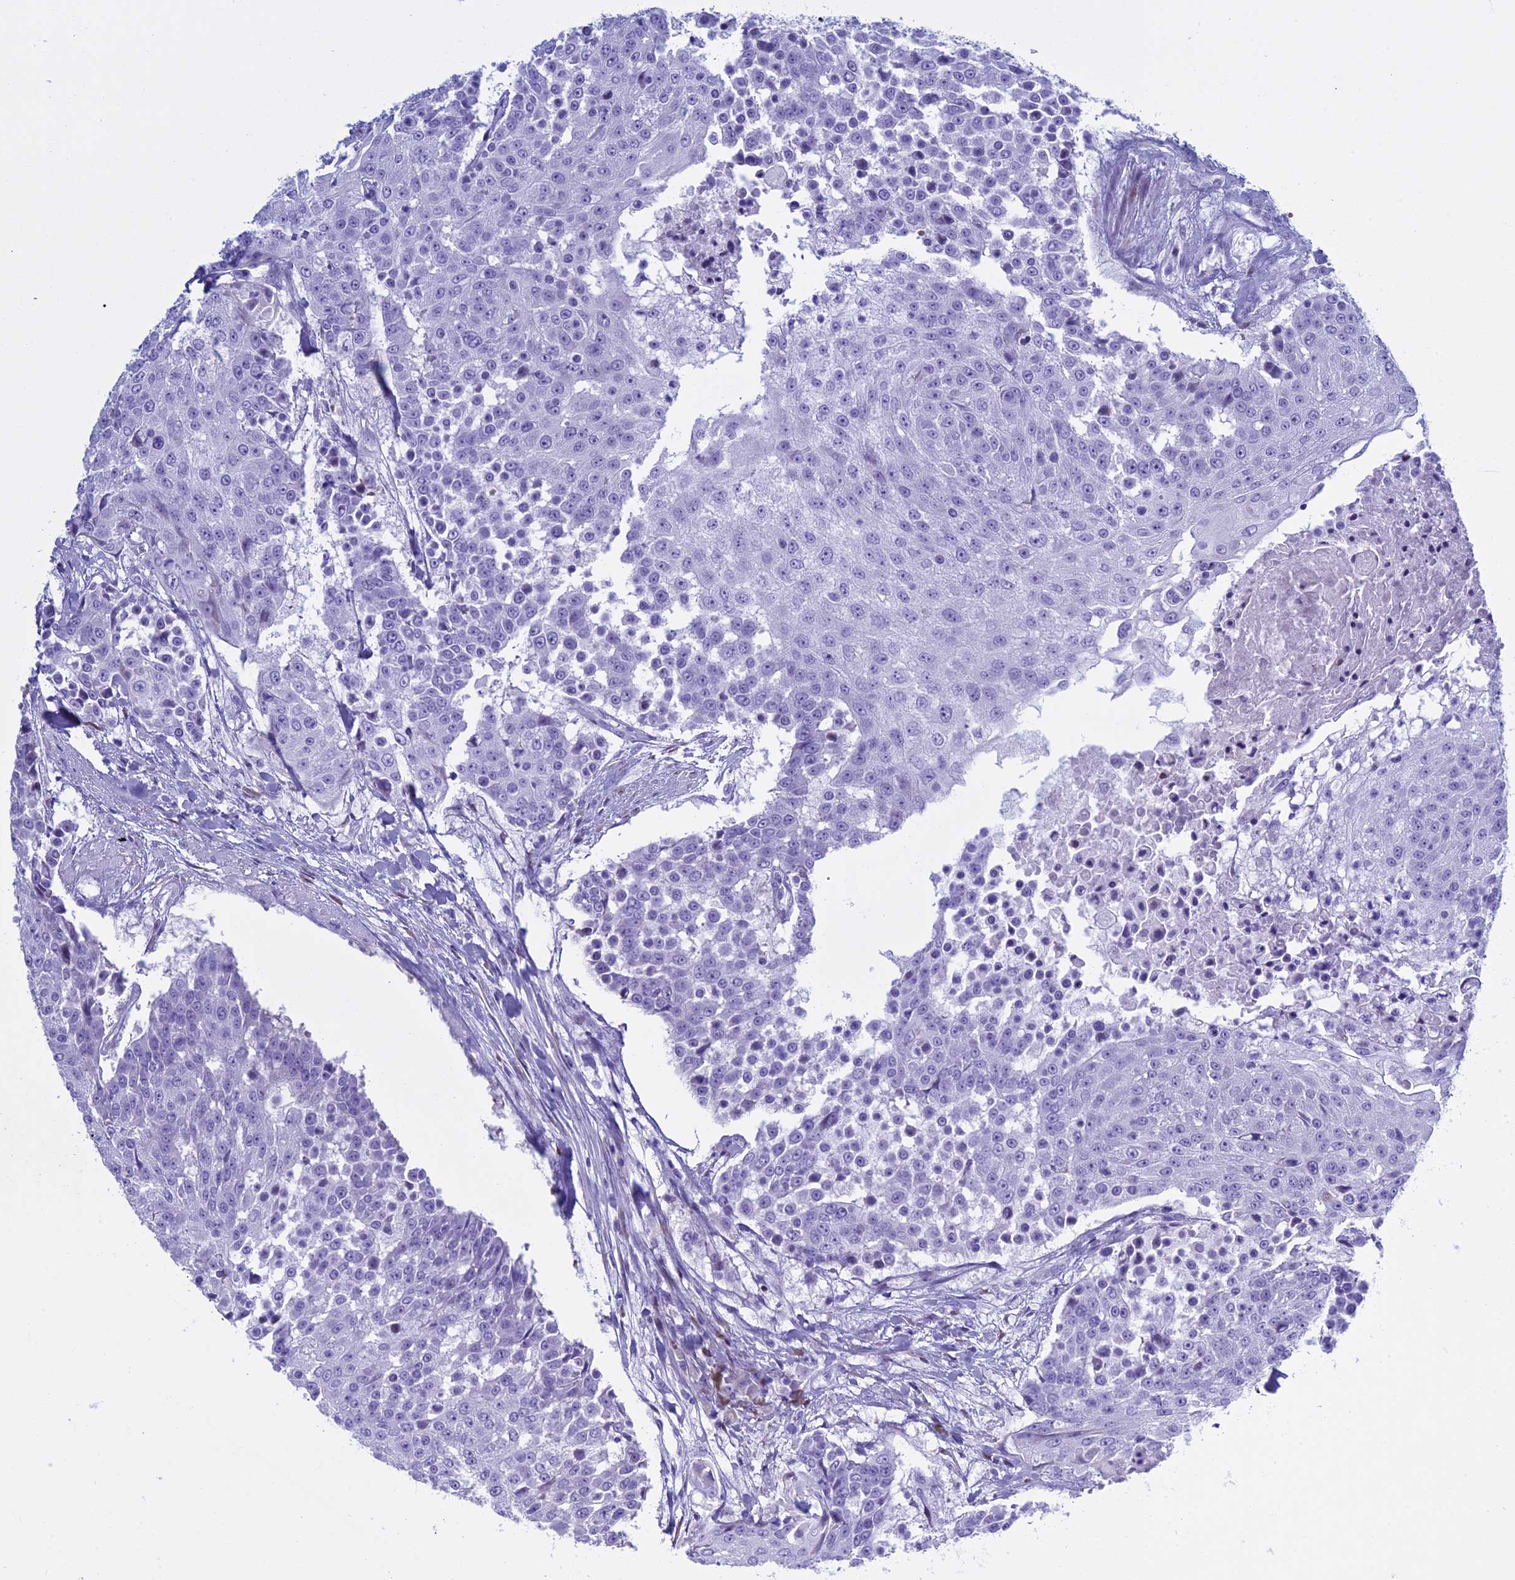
{"staining": {"intensity": "negative", "quantity": "none", "location": "none"}, "tissue": "urothelial cancer", "cell_type": "Tumor cells", "image_type": "cancer", "snomed": [{"axis": "morphology", "description": "Urothelial carcinoma, High grade"}, {"axis": "topography", "description": "Urinary bladder"}], "caption": "This is an immunohistochemistry photomicrograph of urothelial carcinoma (high-grade). There is no positivity in tumor cells.", "gene": "KCTD21", "patient": {"sex": "female", "age": 63}}